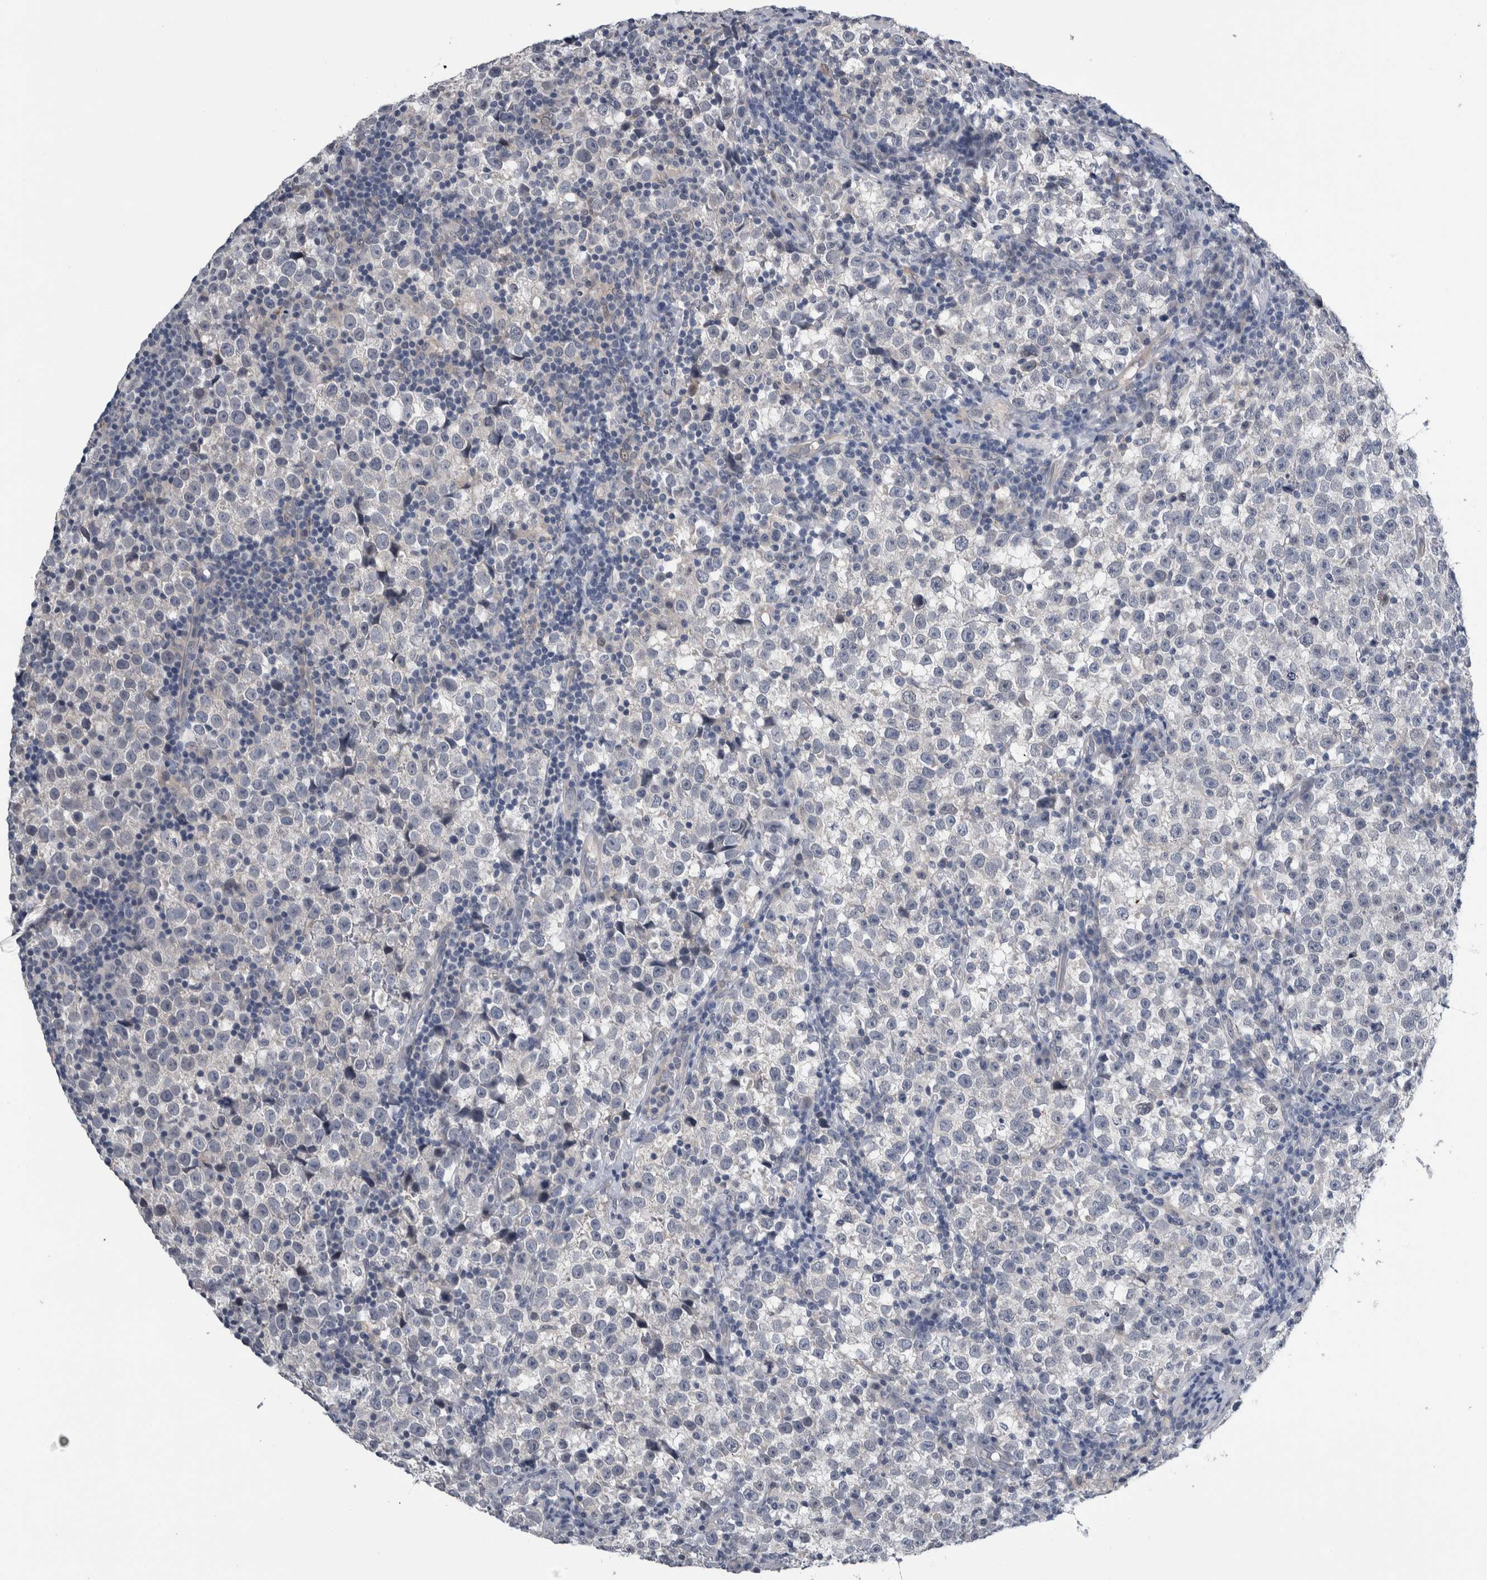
{"staining": {"intensity": "negative", "quantity": "none", "location": "none"}, "tissue": "testis cancer", "cell_type": "Tumor cells", "image_type": "cancer", "snomed": [{"axis": "morphology", "description": "Normal tissue, NOS"}, {"axis": "morphology", "description": "Seminoma, NOS"}, {"axis": "topography", "description": "Testis"}], "caption": "DAB (3,3'-diaminobenzidine) immunohistochemical staining of human testis seminoma shows no significant positivity in tumor cells. Nuclei are stained in blue.", "gene": "COL14A1", "patient": {"sex": "male", "age": 43}}